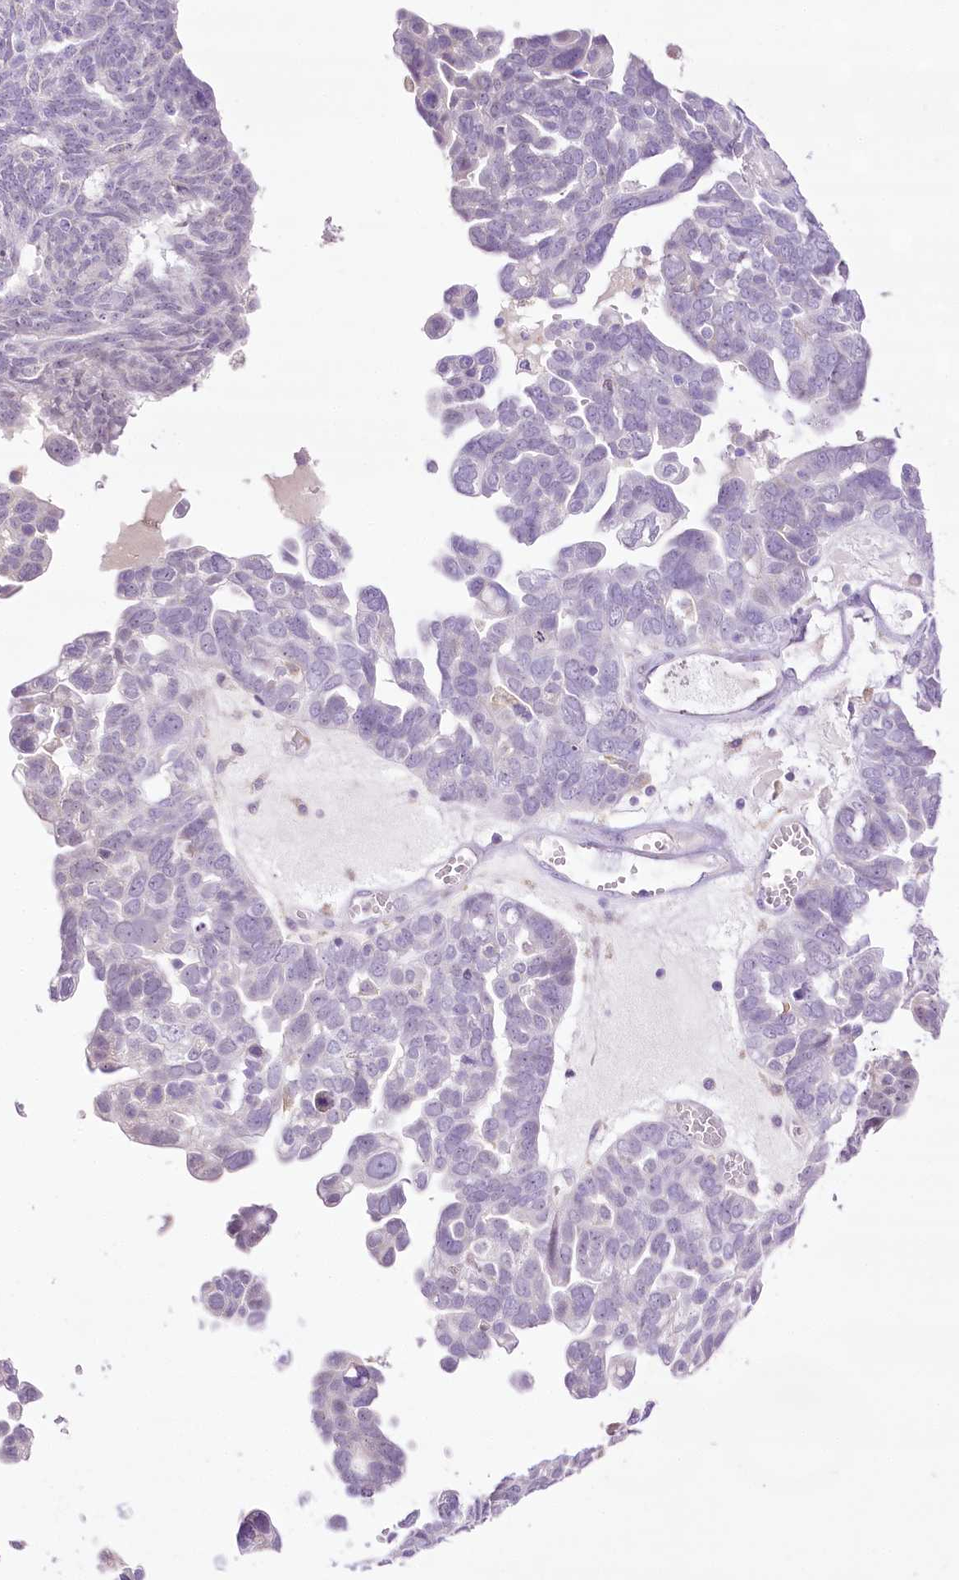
{"staining": {"intensity": "negative", "quantity": "none", "location": "none"}, "tissue": "ovarian cancer", "cell_type": "Tumor cells", "image_type": "cancer", "snomed": [{"axis": "morphology", "description": "Cystadenocarcinoma, serous, NOS"}, {"axis": "topography", "description": "Ovary"}], "caption": "Photomicrograph shows no protein expression in tumor cells of ovarian cancer (serous cystadenocarcinoma) tissue.", "gene": "CCDC30", "patient": {"sex": "female", "age": 79}}